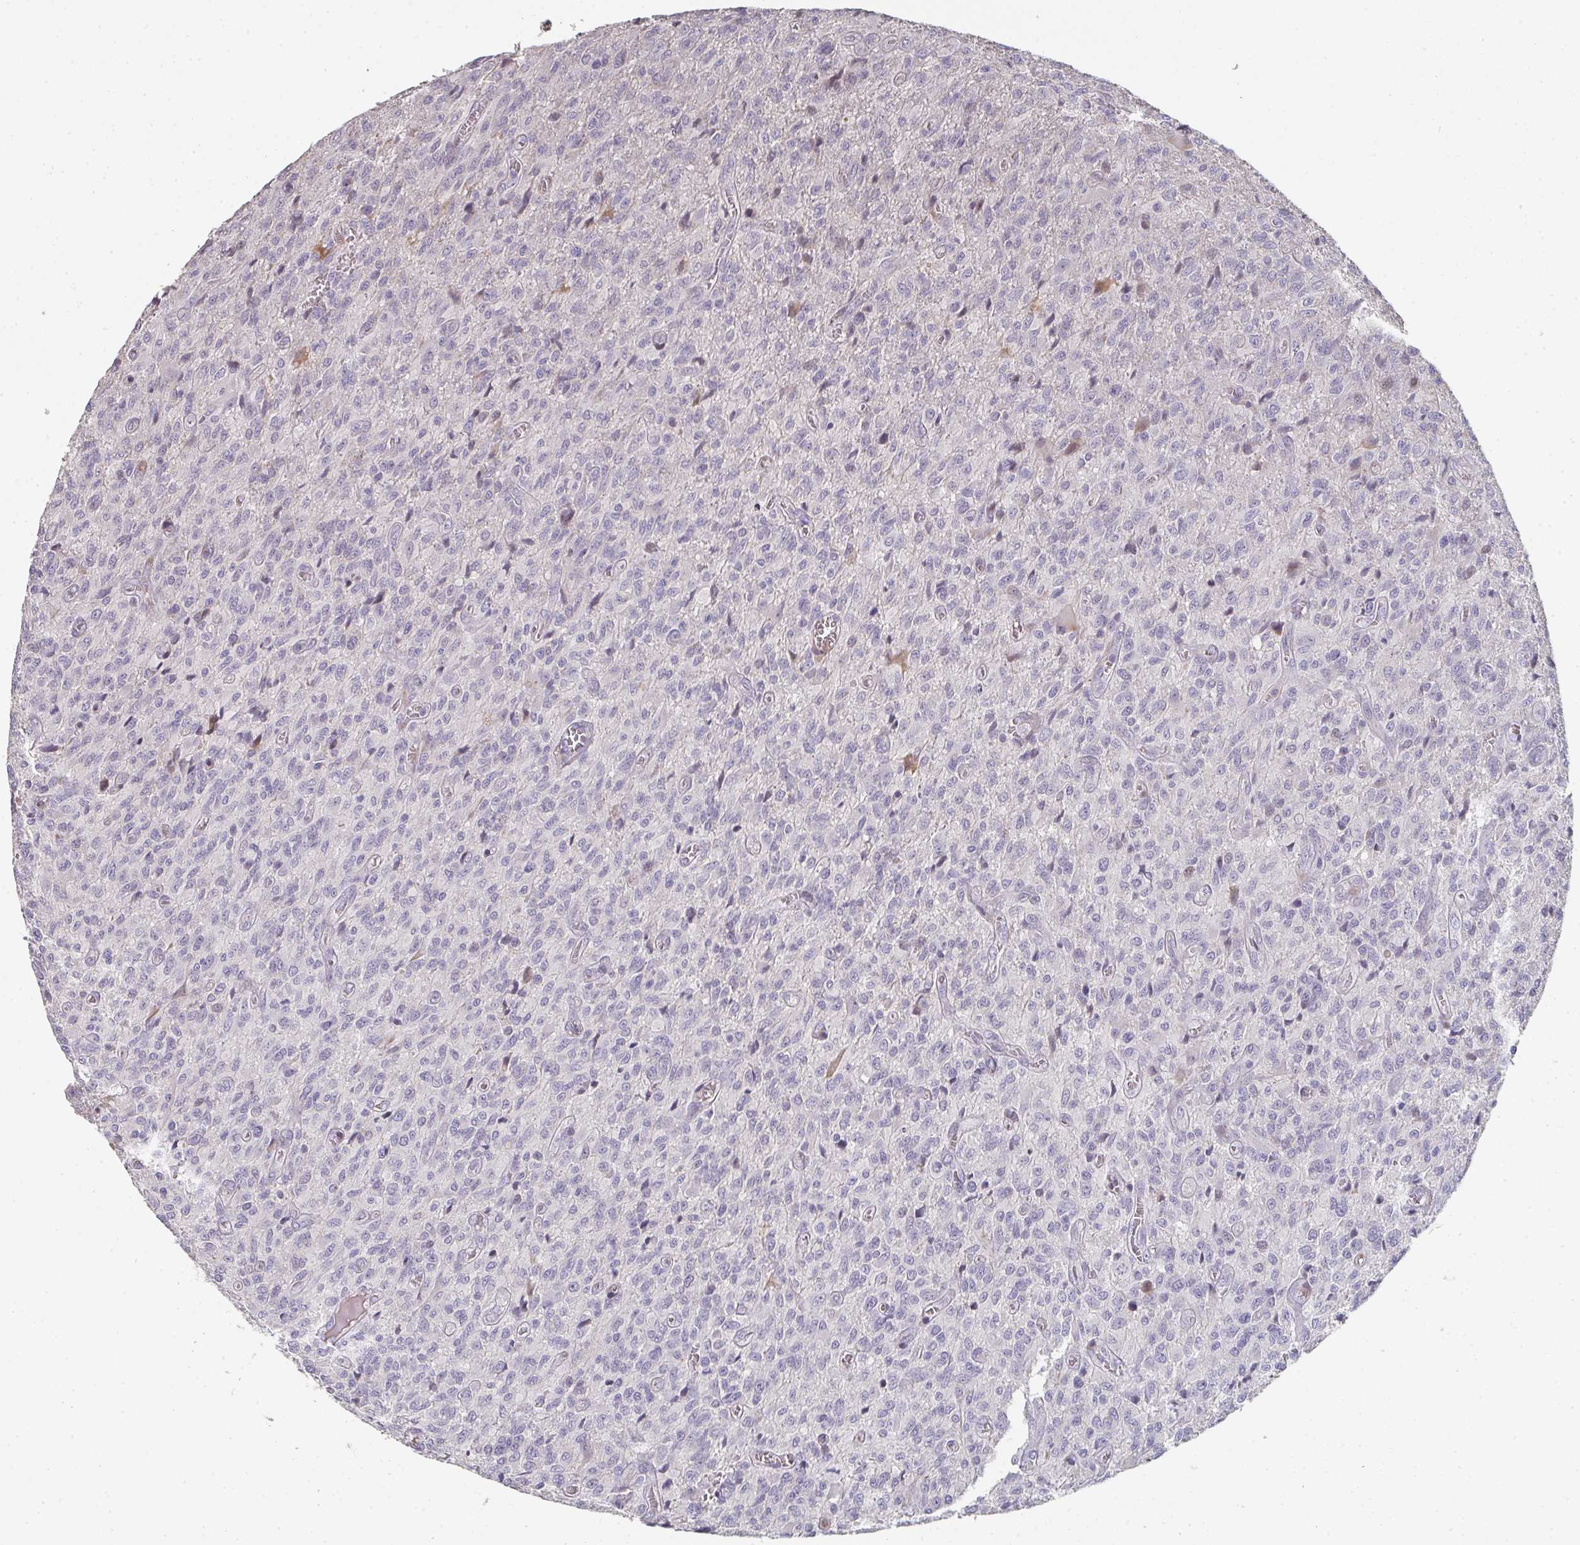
{"staining": {"intensity": "negative", "quantity": "none", "location": "none"}, "tissue": "glioma", "cell_type": "Tumor cells", "image_type": "cancer", "snomed": [{"axis": "morphology", "description": "Glioma, malignant, High grade"}, {"axis": "topography", "description": "Brain"}], "caption": "Tumor cells show no significant protein staining in glioma. (DAB IHC with hematoxylin counter stain).", "gene": "A1CF", "patient": {"sex": "male", "age": 61}}